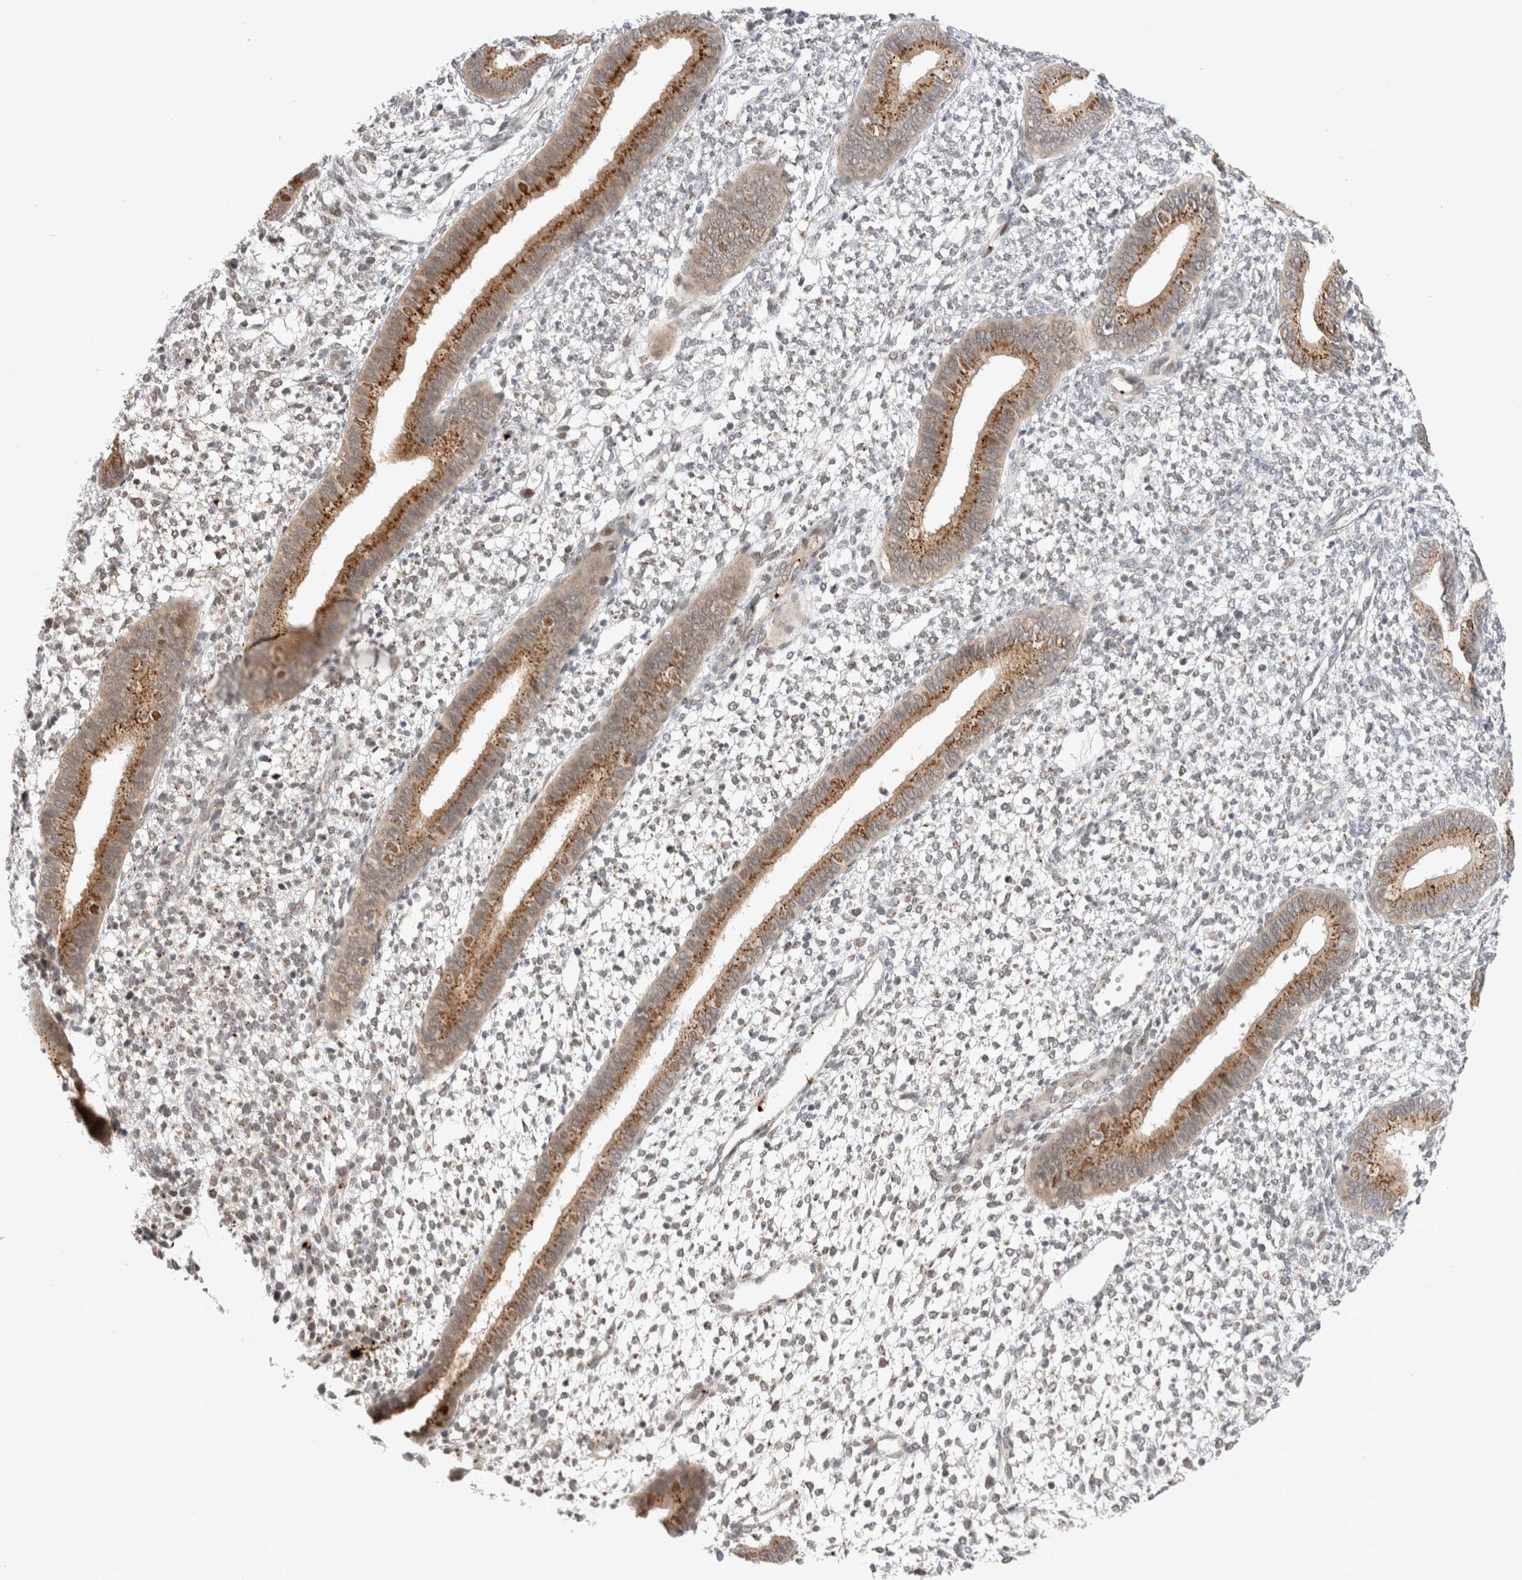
{"staining": {"intensity": "negative", "quantity": "none", "location": "none"}, "tissue": "endometrium", "cell_type": "Cells in endometrial stroma", "image_type": "normal", "snomed": [{"axis": "morphology", "description": "Normal tissue, NOS"}, {"axis": "topography", "description": "Endometrium"}], "caption": "A micrograph of endometrium stained for a protein demonstrates no brown staining in cells in endometrial stroma.", "gene": "VPS28", "patient": {"sex": "female", "age": 46}}